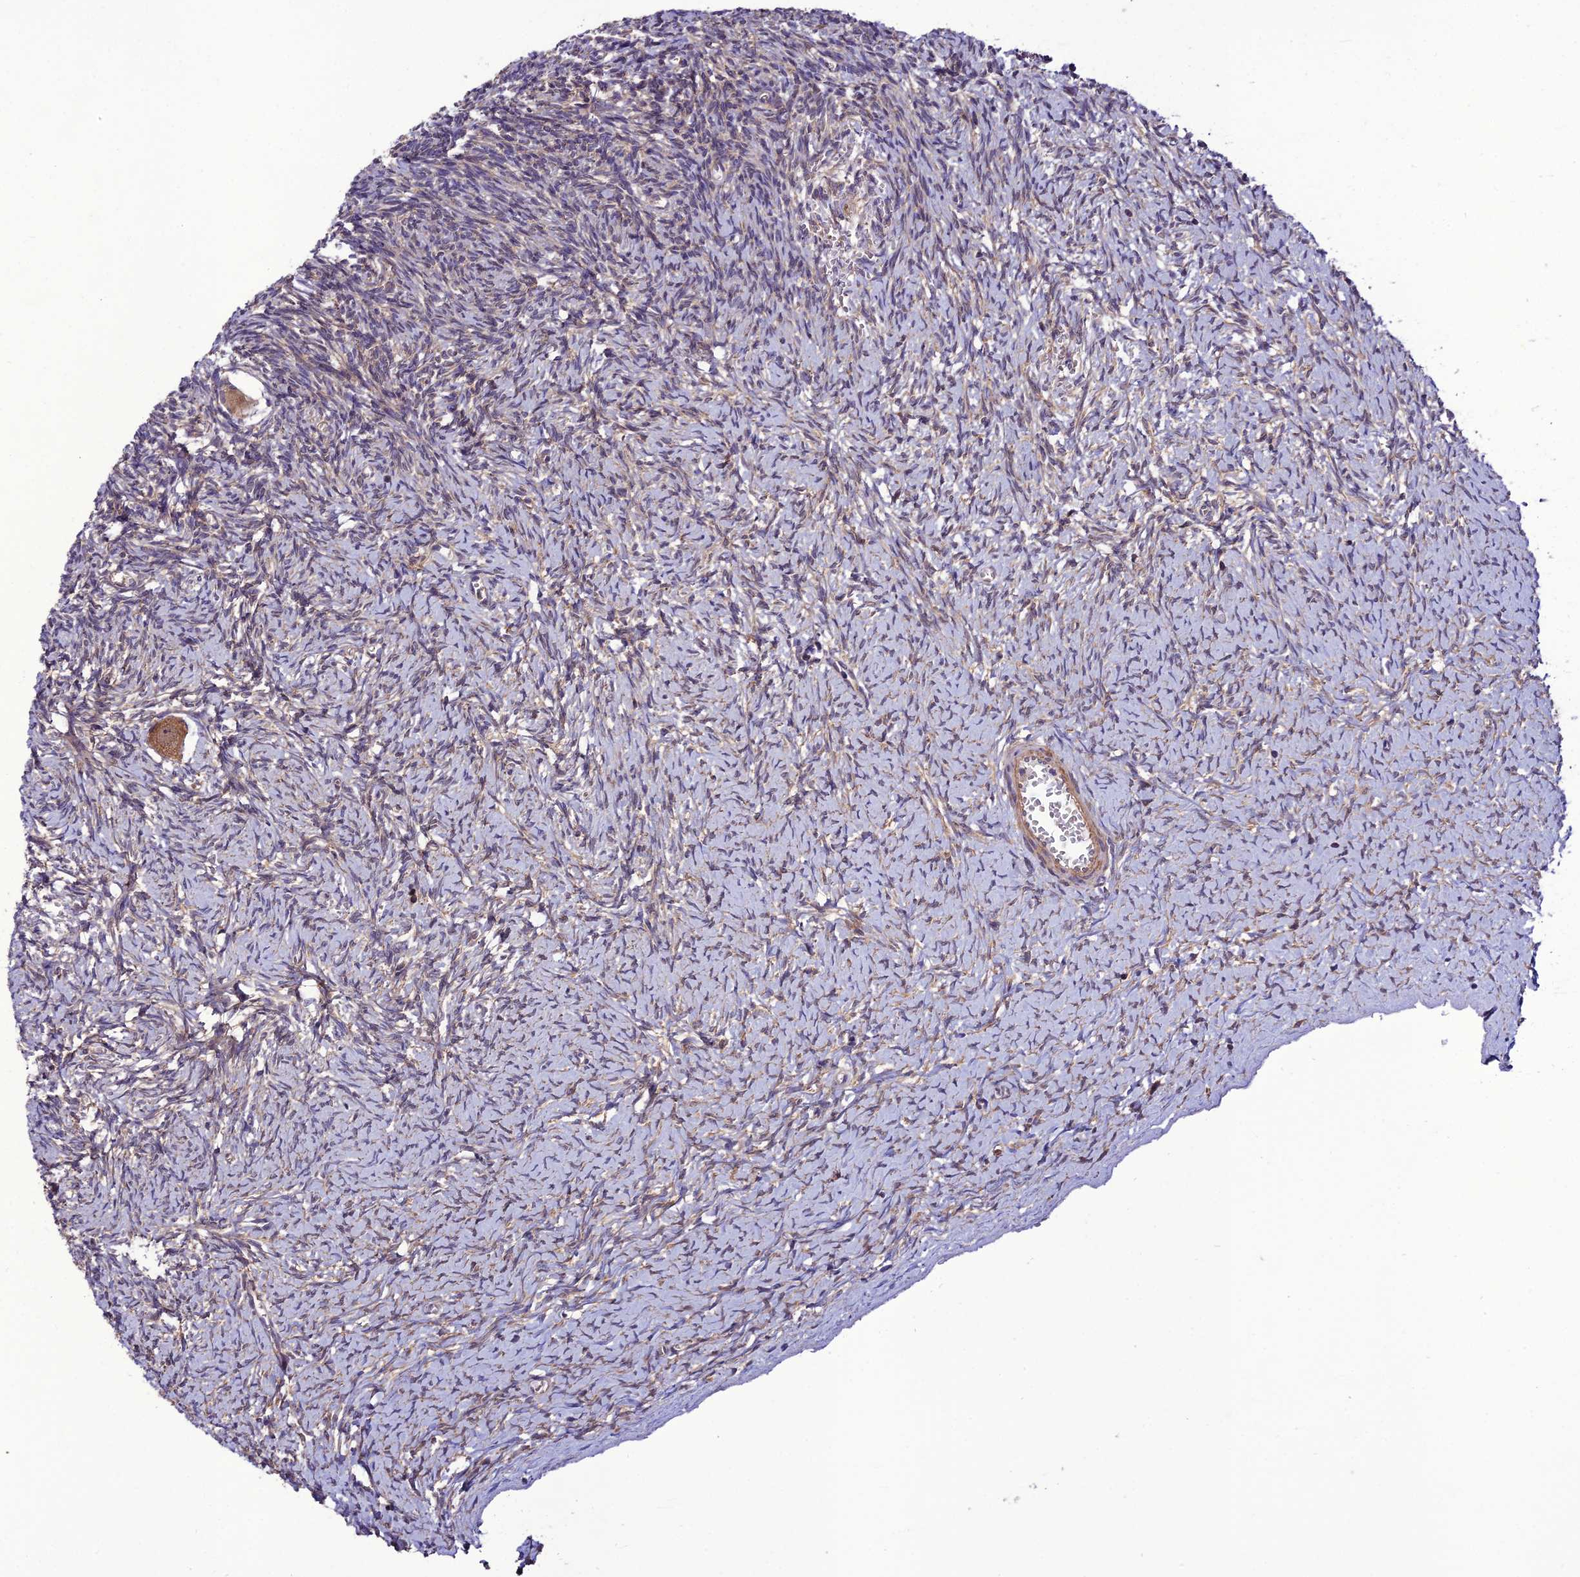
{"staining": {"intensity": "moderate", "quantity": ">75%", "location": "cytoplasmic/membranous"}, "tissue": "ovary", "cell_type": "Follicle cells", "image_type": "normal", "snomed": [{"axis": "morphology", "description": "Normal tissue, NOS"}, {"axis": "topography", "description": "Ovary"}], "caption": "The micrograph exhibits a brown stain indicating the presence of a protein in the cytoplasmic/membranous of follicle cells in ovary.", "gene": "PPIL3", "patient": {"sex": "female", "age": 39}}